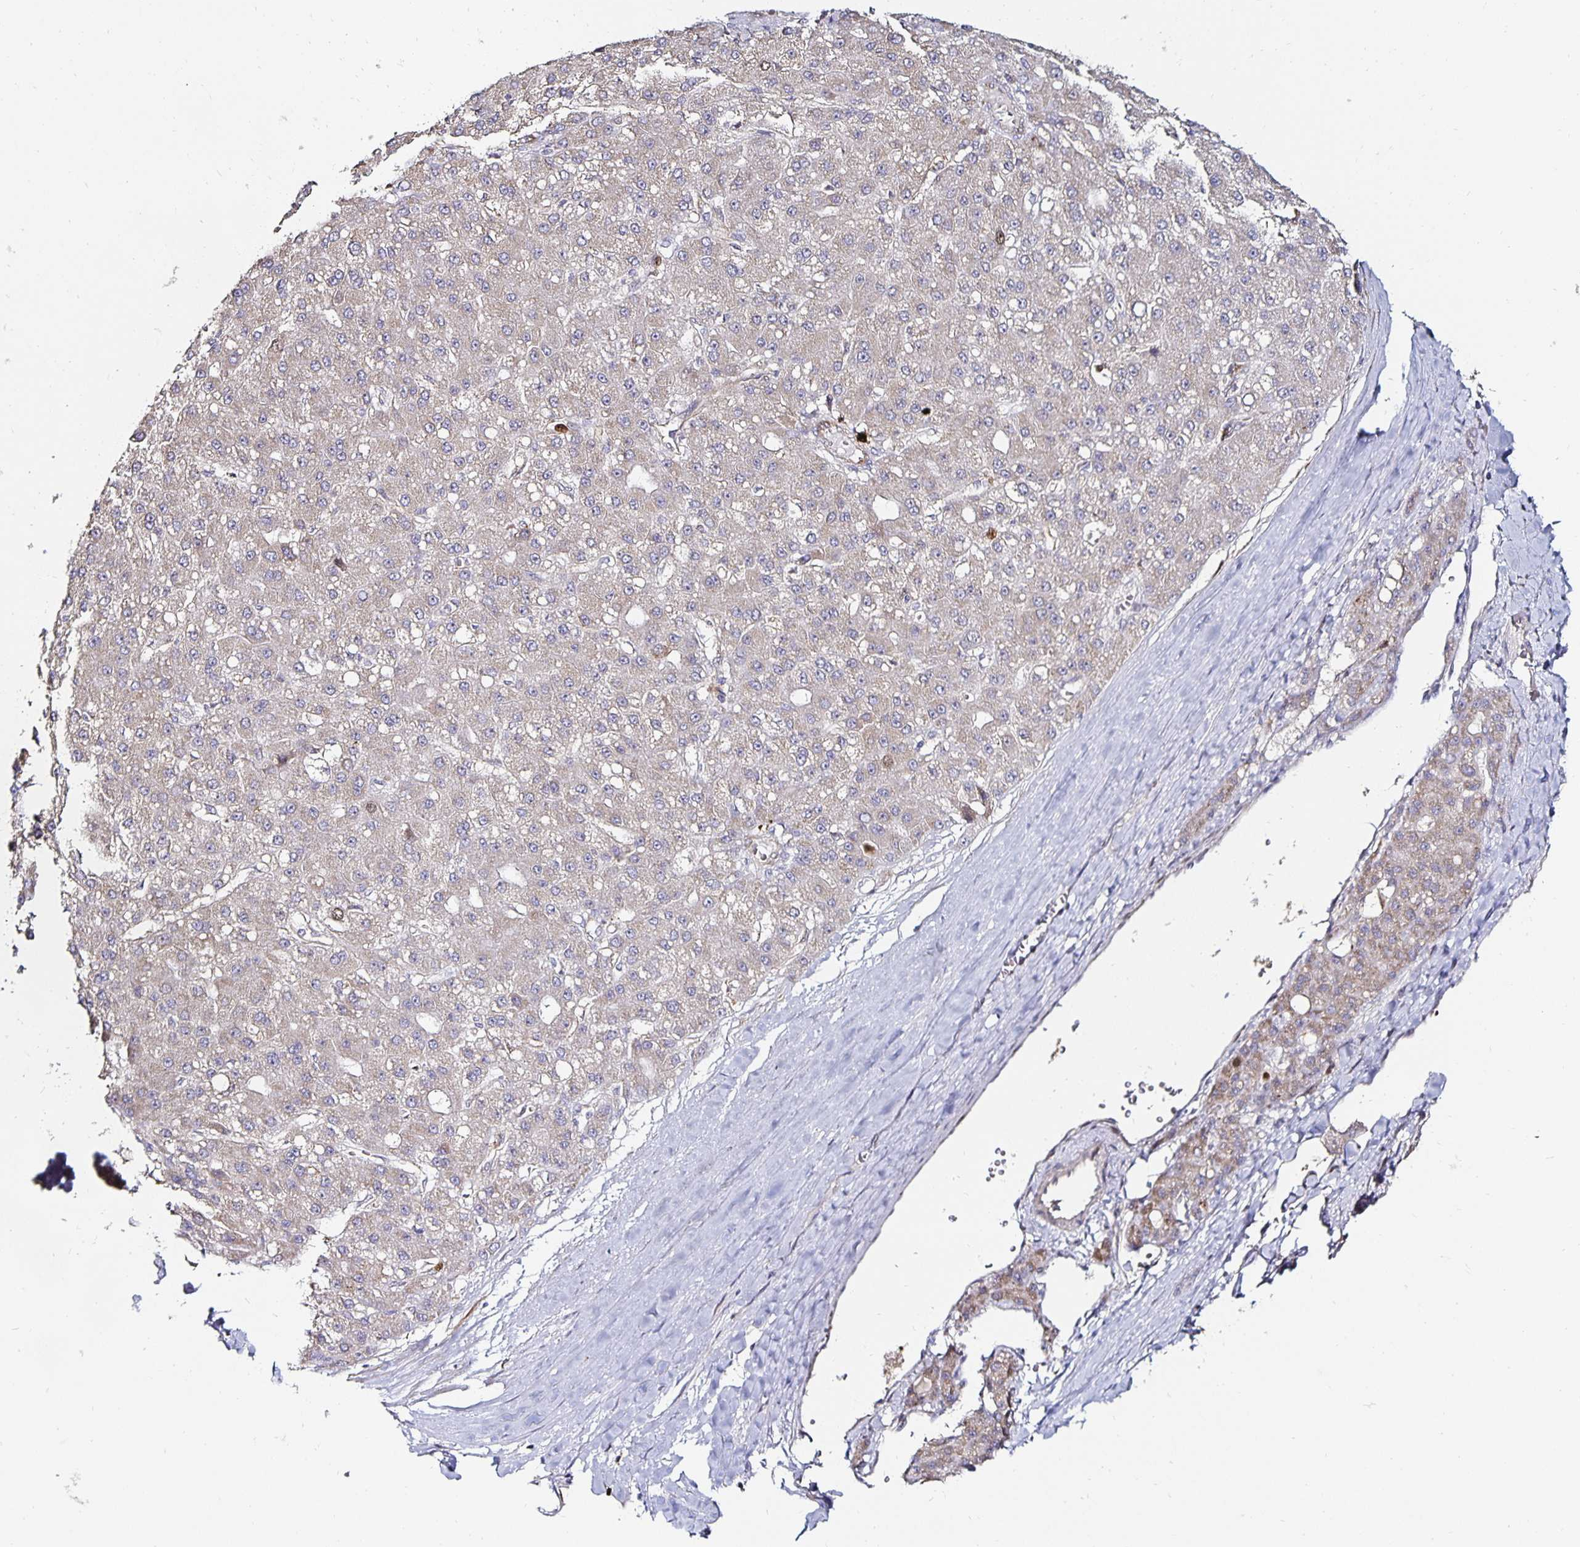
{"staining": {"intensity": "negative", "quantity": "none", "location": "none"}, "tissue": "liver cancer", "cell_type": "Tumor cells", "image_type": "cancer", "snomed": [{"axis": "morphology", "description": "Carcinoma, Hepatocellular, NOS"}, {"axis": "topography", "description": "Liver"}], "caption": "DAB immunohistochemical staining of hepatocellular carcinoma (liver) shows no significant staining in tumor cells.", "gene": "ANLN", "patient": {"sex": "male", "age": 67}}